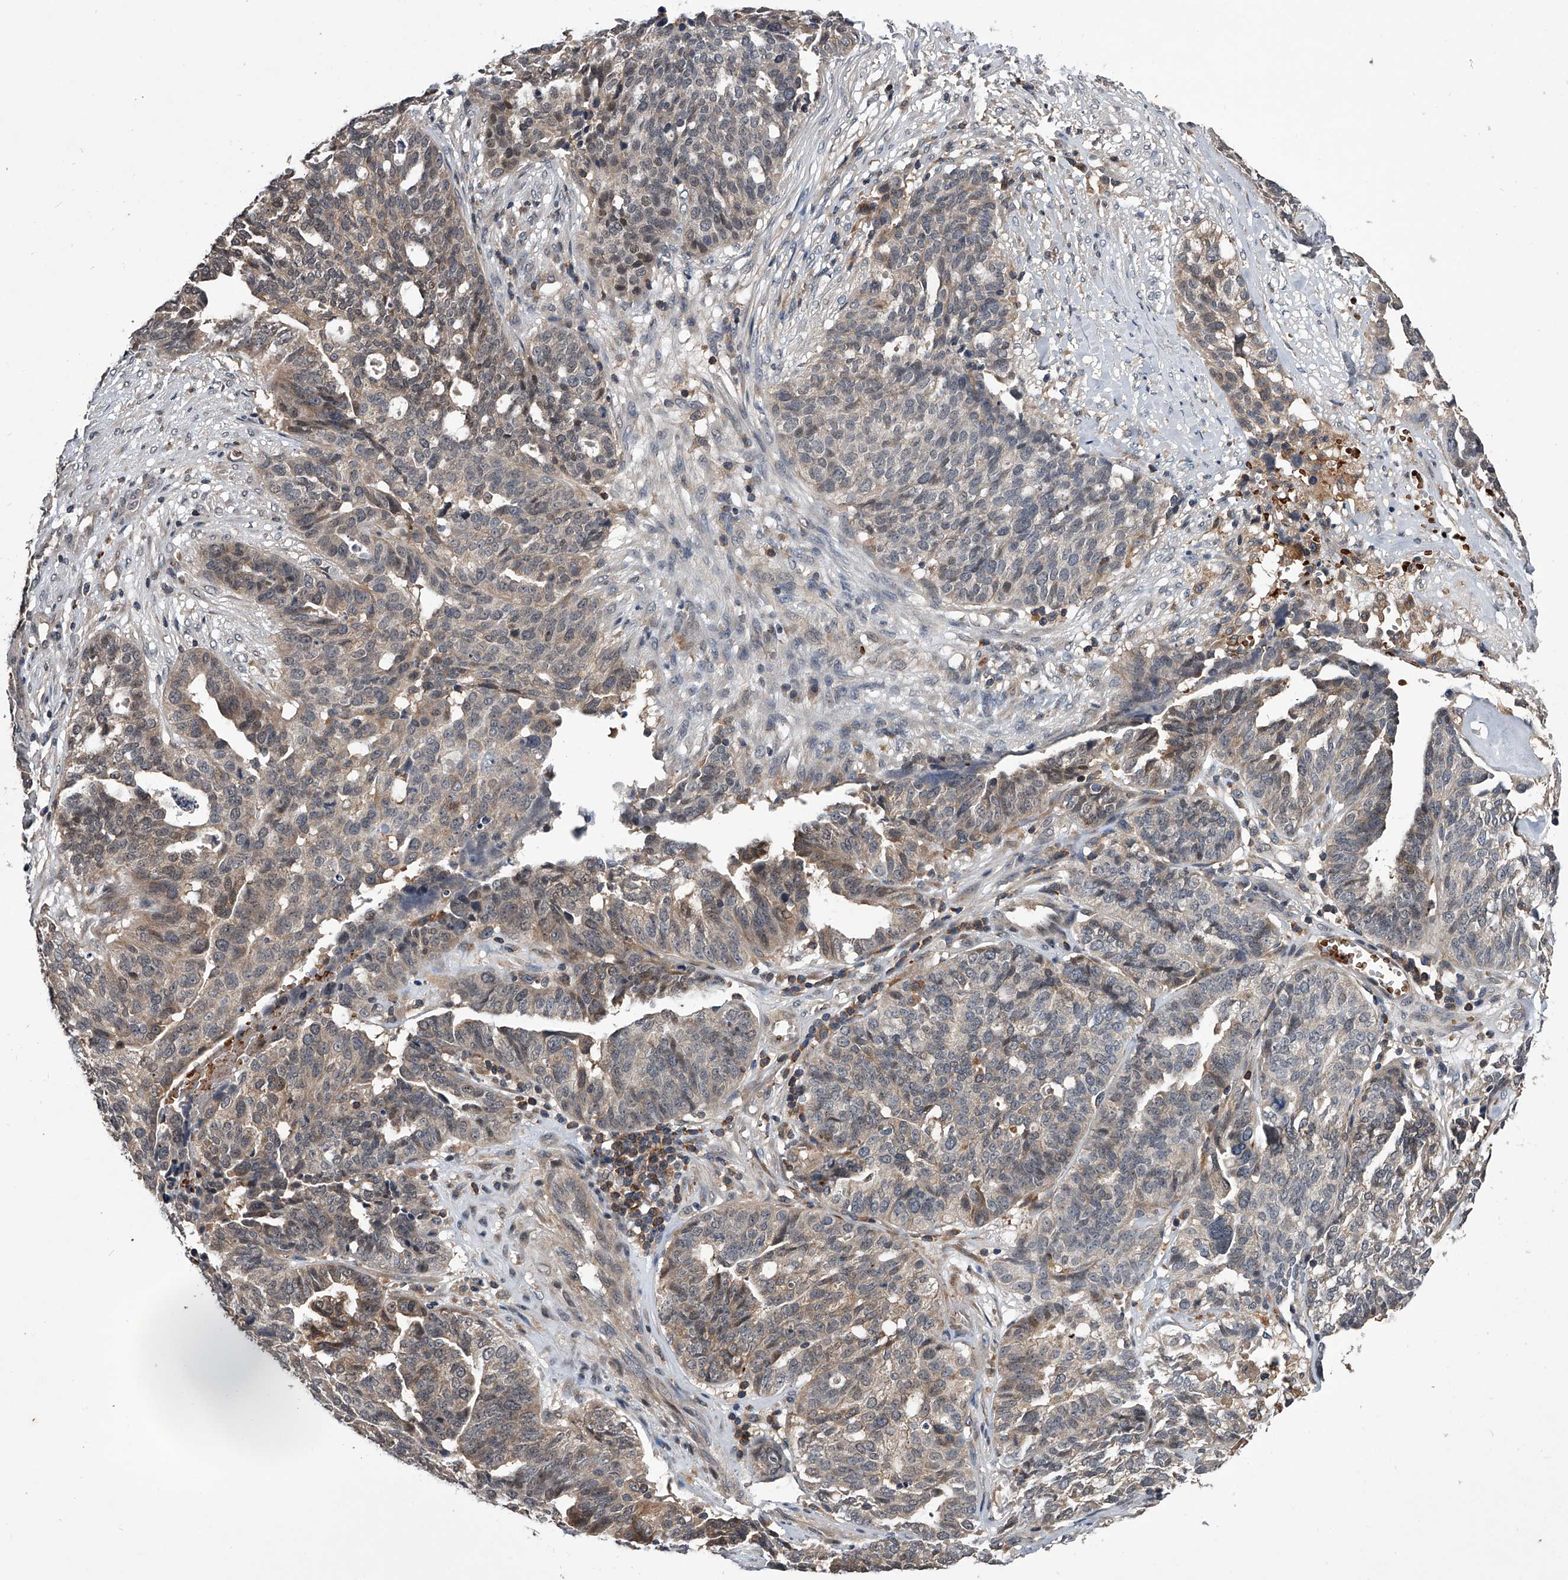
{"staining": {"intensity": "weak", "quantity": "25%-75%", "location": "cytoplasmic/membranous"}, "tissue": "ovarian cancer", "cell_type": "Tumor cells", "image_type": "cancer", "snomed": [{"axis": "morphology", "description": "Cystadenocarcinoma, serous, NOS"}, {"axis": "topography", "description": "Ovary"}], "caption": "A micrograph showing weak cytoplasmic/membranous staining in about 25%-75% of tumor cells in serous cystadenocarcinoma (ovarian), as visualized by brown immunohistochemical staining.", "gene": "ZNF30", "patient": {"sex": "female", "age": 59}}